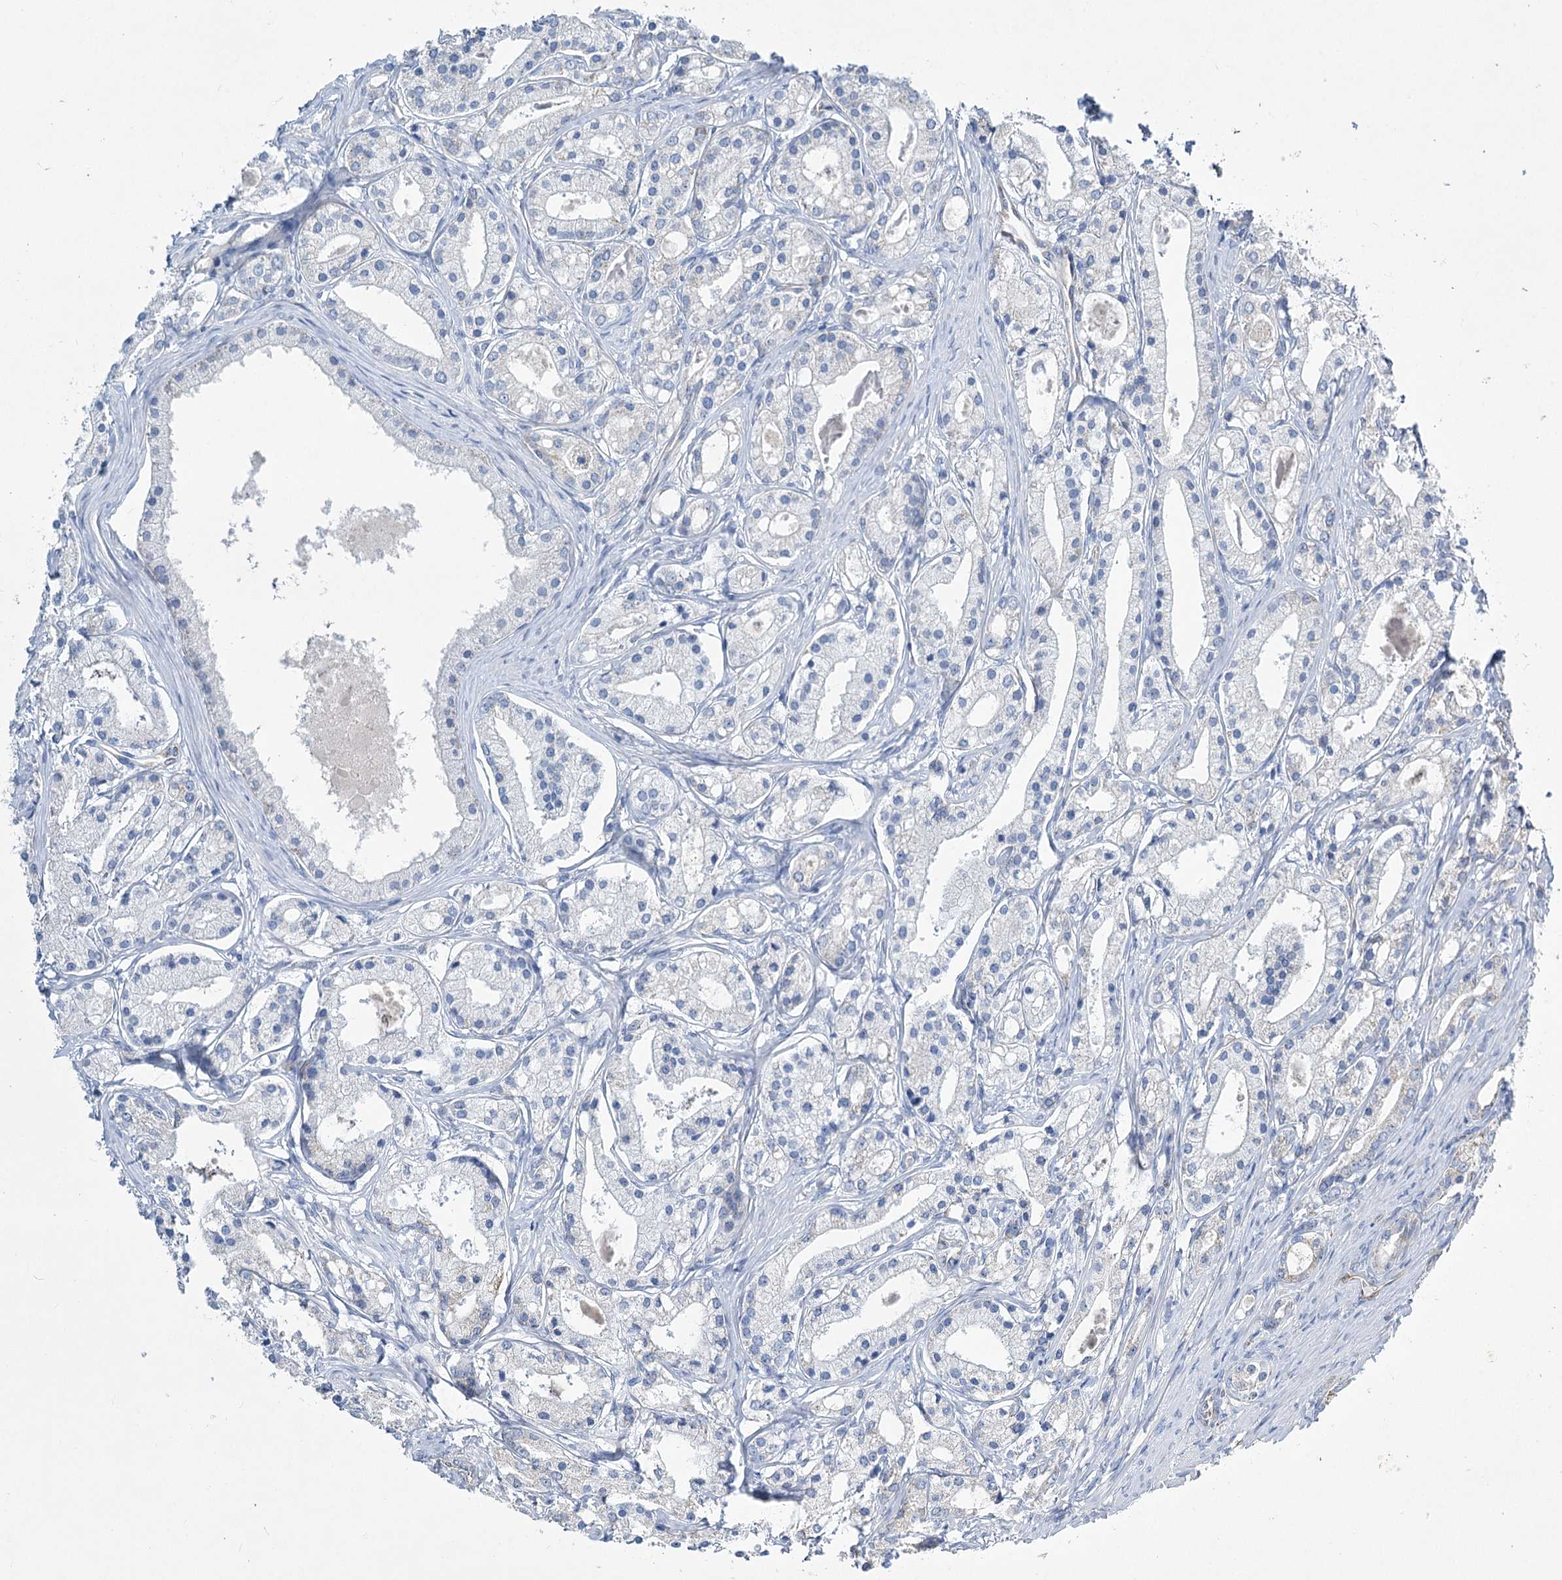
{"staining": {"intensity": "weak", "quantity": "<25%", "location": "cytoplasmic/membranous"}, "tissue": "prostate cancer", "cell_type": "Tumor cells", "image_type": "cancer", "snomed": [{"axis": "morphology", "description": "Adenocarcinoma, High grade"}, {"axis": "topography", "description": "Prostate"}], "caption": "This is an IHC image of human prostate adenocarcinoma (high-grade). There is no expression in tumor cells.", "gene": "DHTKD1", "patient": {"sex": "male", "age": 59}}